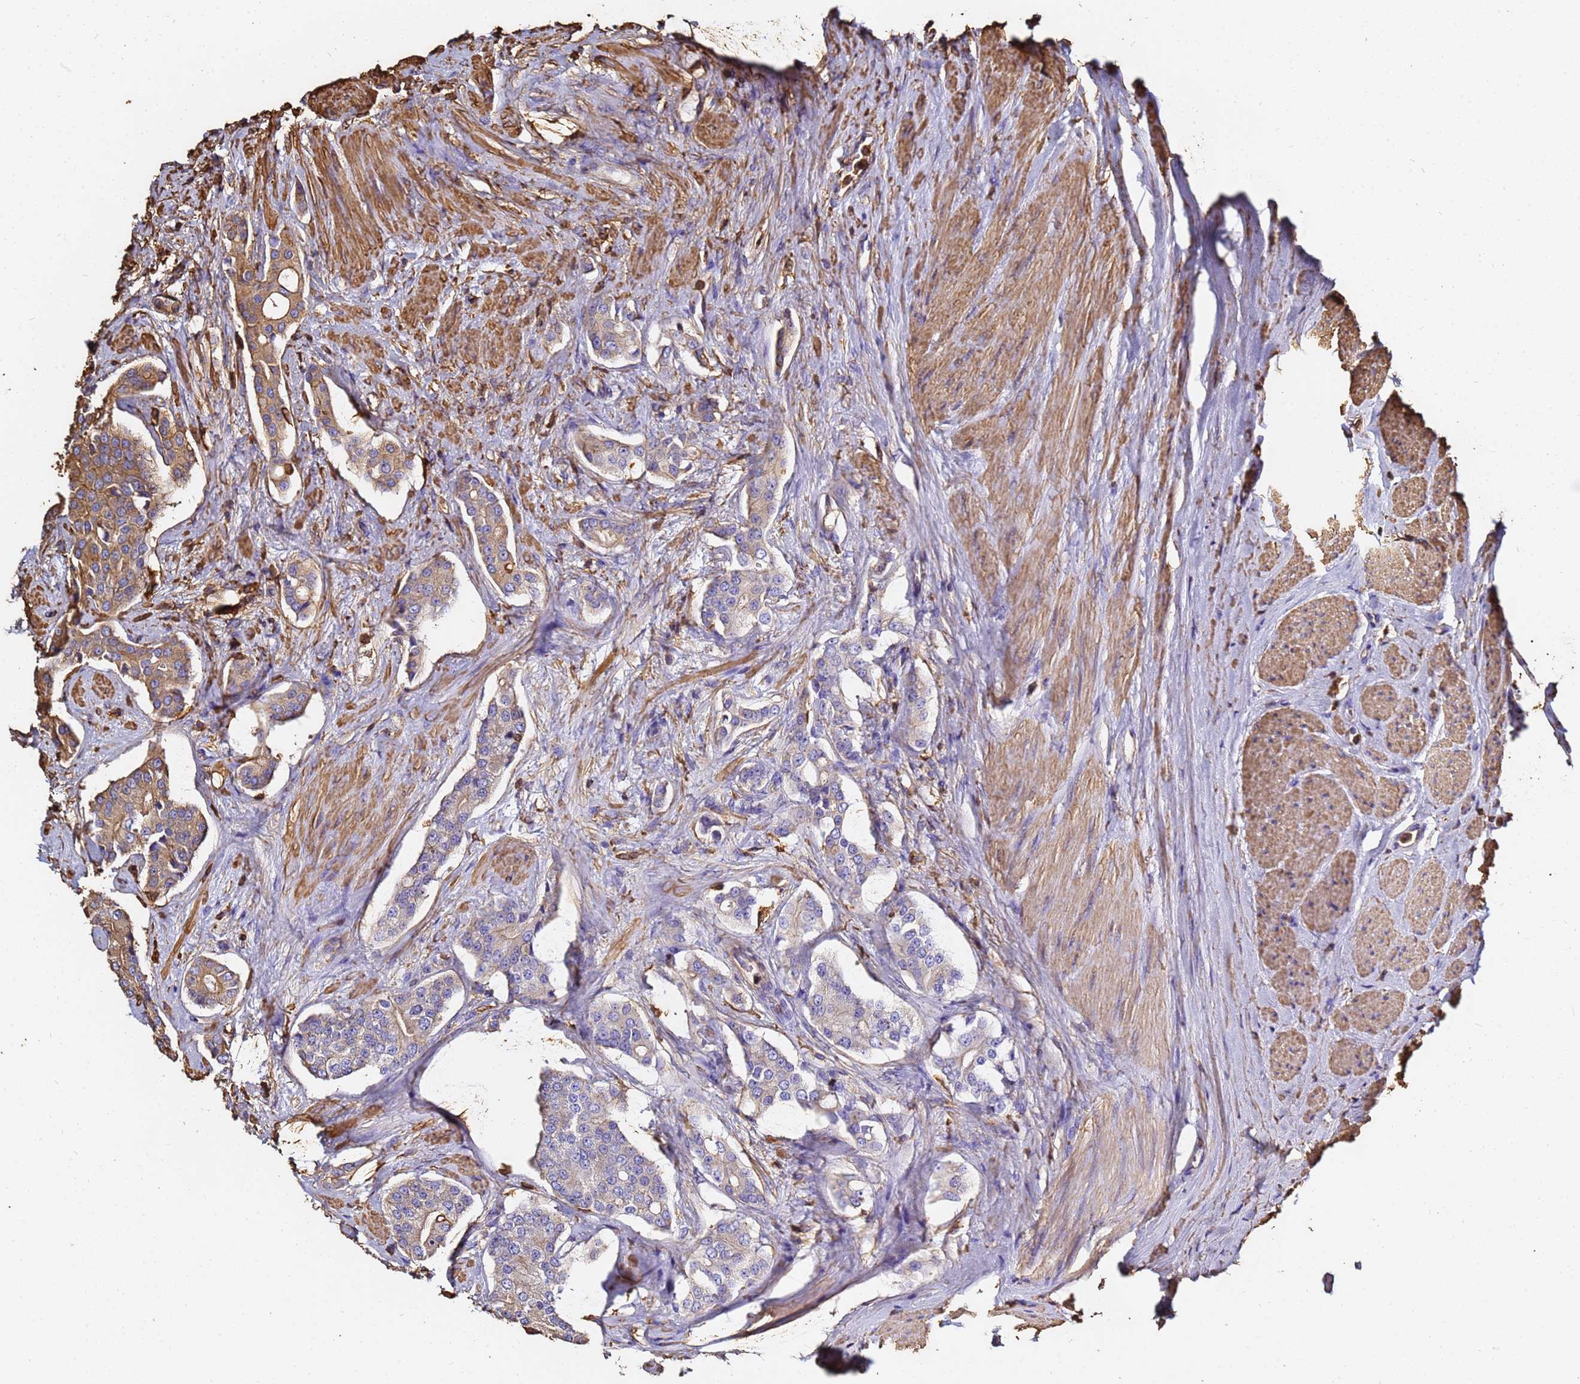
{"staining": {"intensity": "moderate", "quantity": "<25%", "location": "cytoplasmic/membranous"}, "tissue": "prostate cancer", "cell_type": "Tumor cells", "image_type": "cancer", "snomed": [{"axis": "morphology", "description": "Adenocarcinoma, High grade"}, {"axis": "topography", "description": "Prostate"}], "caption": "Protein staining displays moderate cytoplasmic/membranous staining in approximately <25% of tumor cells in prostate cancer (adenocarcinoma (high-grade)). (brown staining indicates protein expression, while blue staining denotes nuclei).", "gene": "ACTB", "patient": {"sex": "male", "age": 71}}